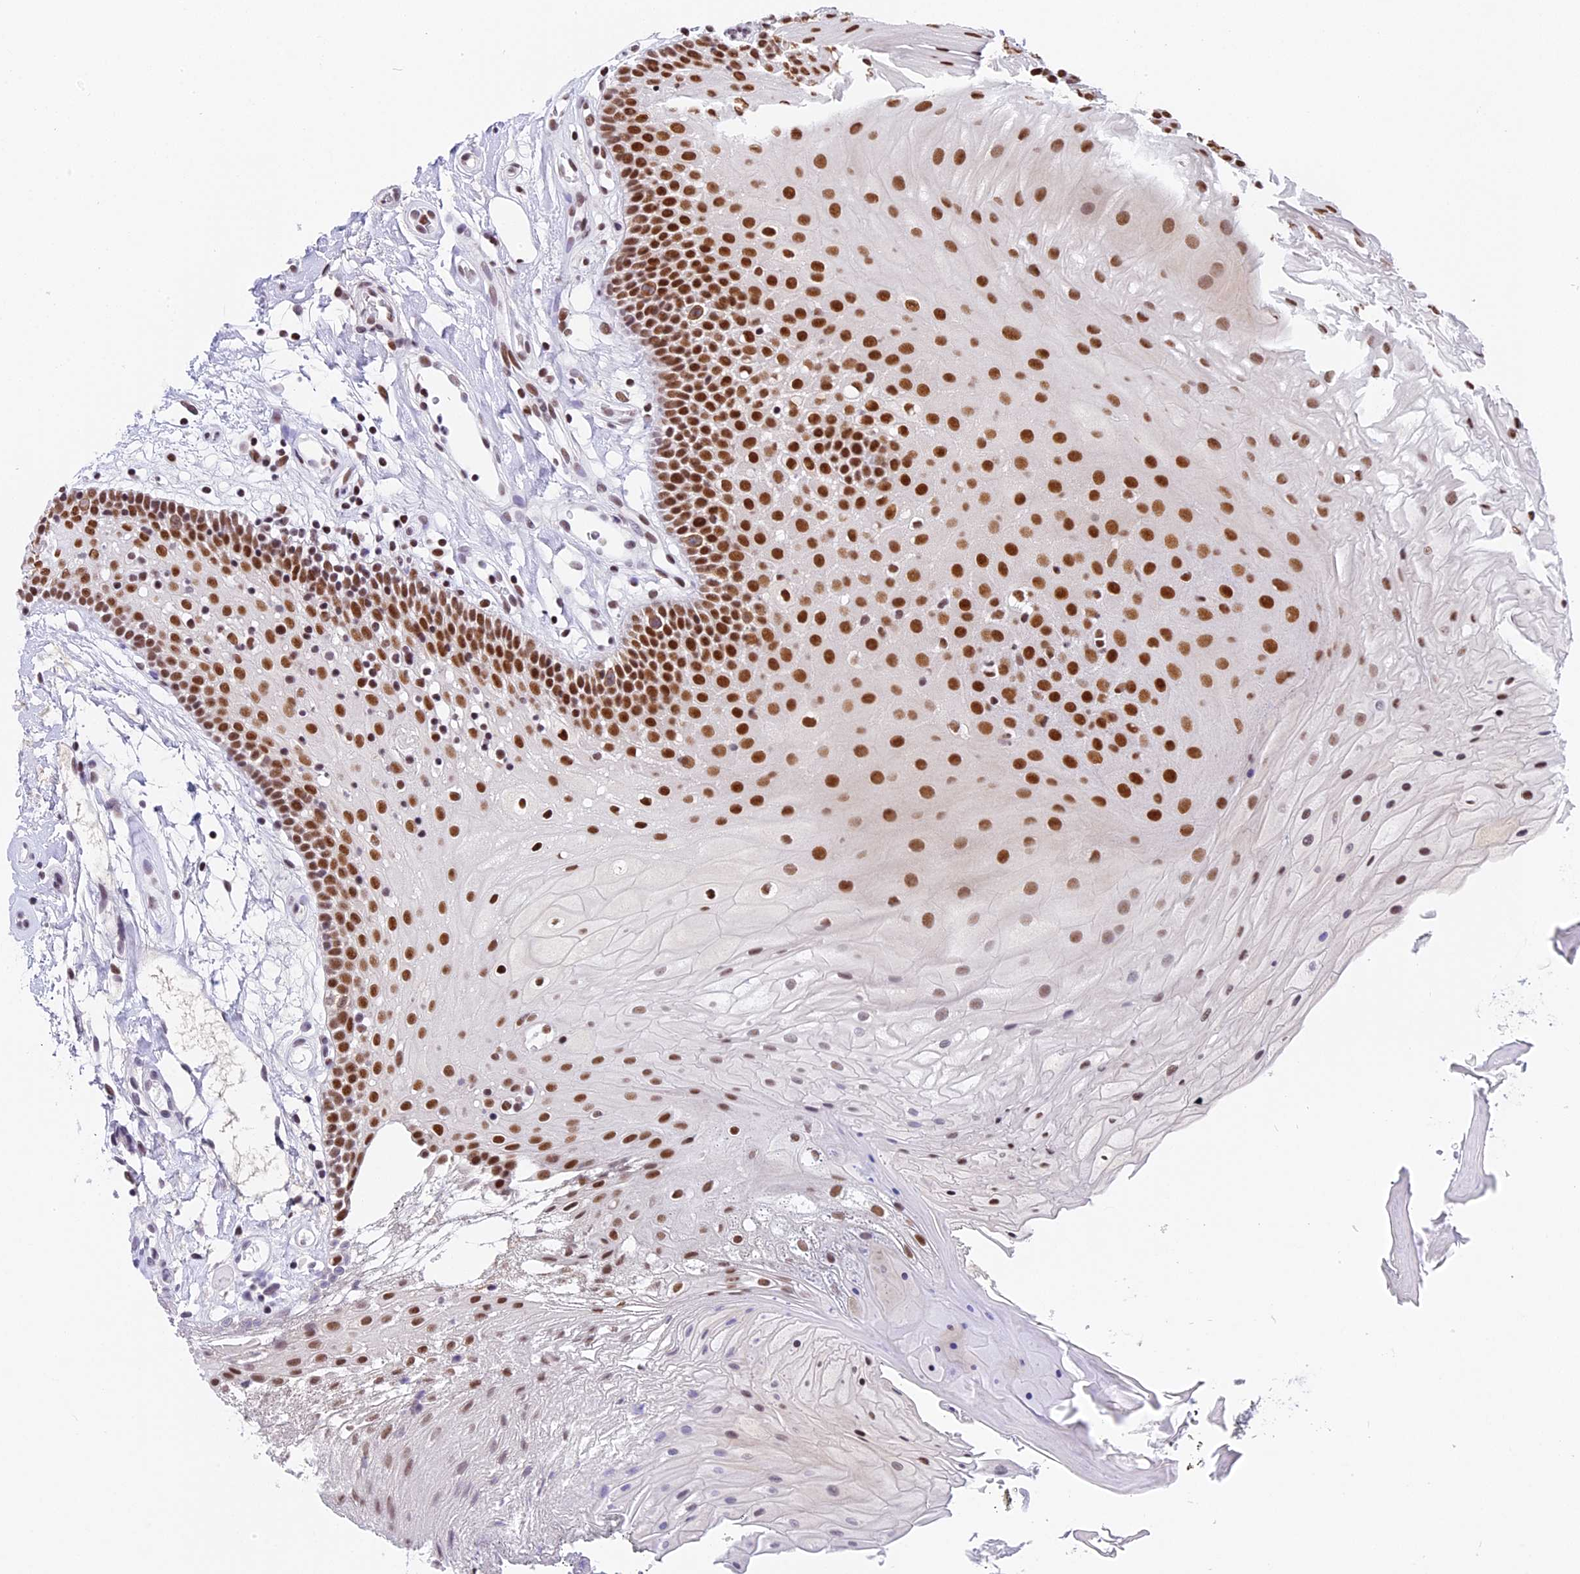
{"staining": {"intensity": "strong", "quantity": ">75%", "location": "nuclear"}, "tissue": "oral mucosa", "cell_type": "Squamous epithelial cells", "image_type": "normal", "snomed": [{"axis": "morphology", "description": "Normal tissue, NOS"}, {"axis": "topography", "description": "Oral tissue"}], "caption": "IHC image of benign oral mucosa: human oral mucosa stained using IHC exhibits high levels of strong protein expression localized specifically in the nuclear of squamous epithelial cells, appearing as a nuclear brown color.", "gene": "SBNO1", "patient": {"sex": "female", "age": 80}}